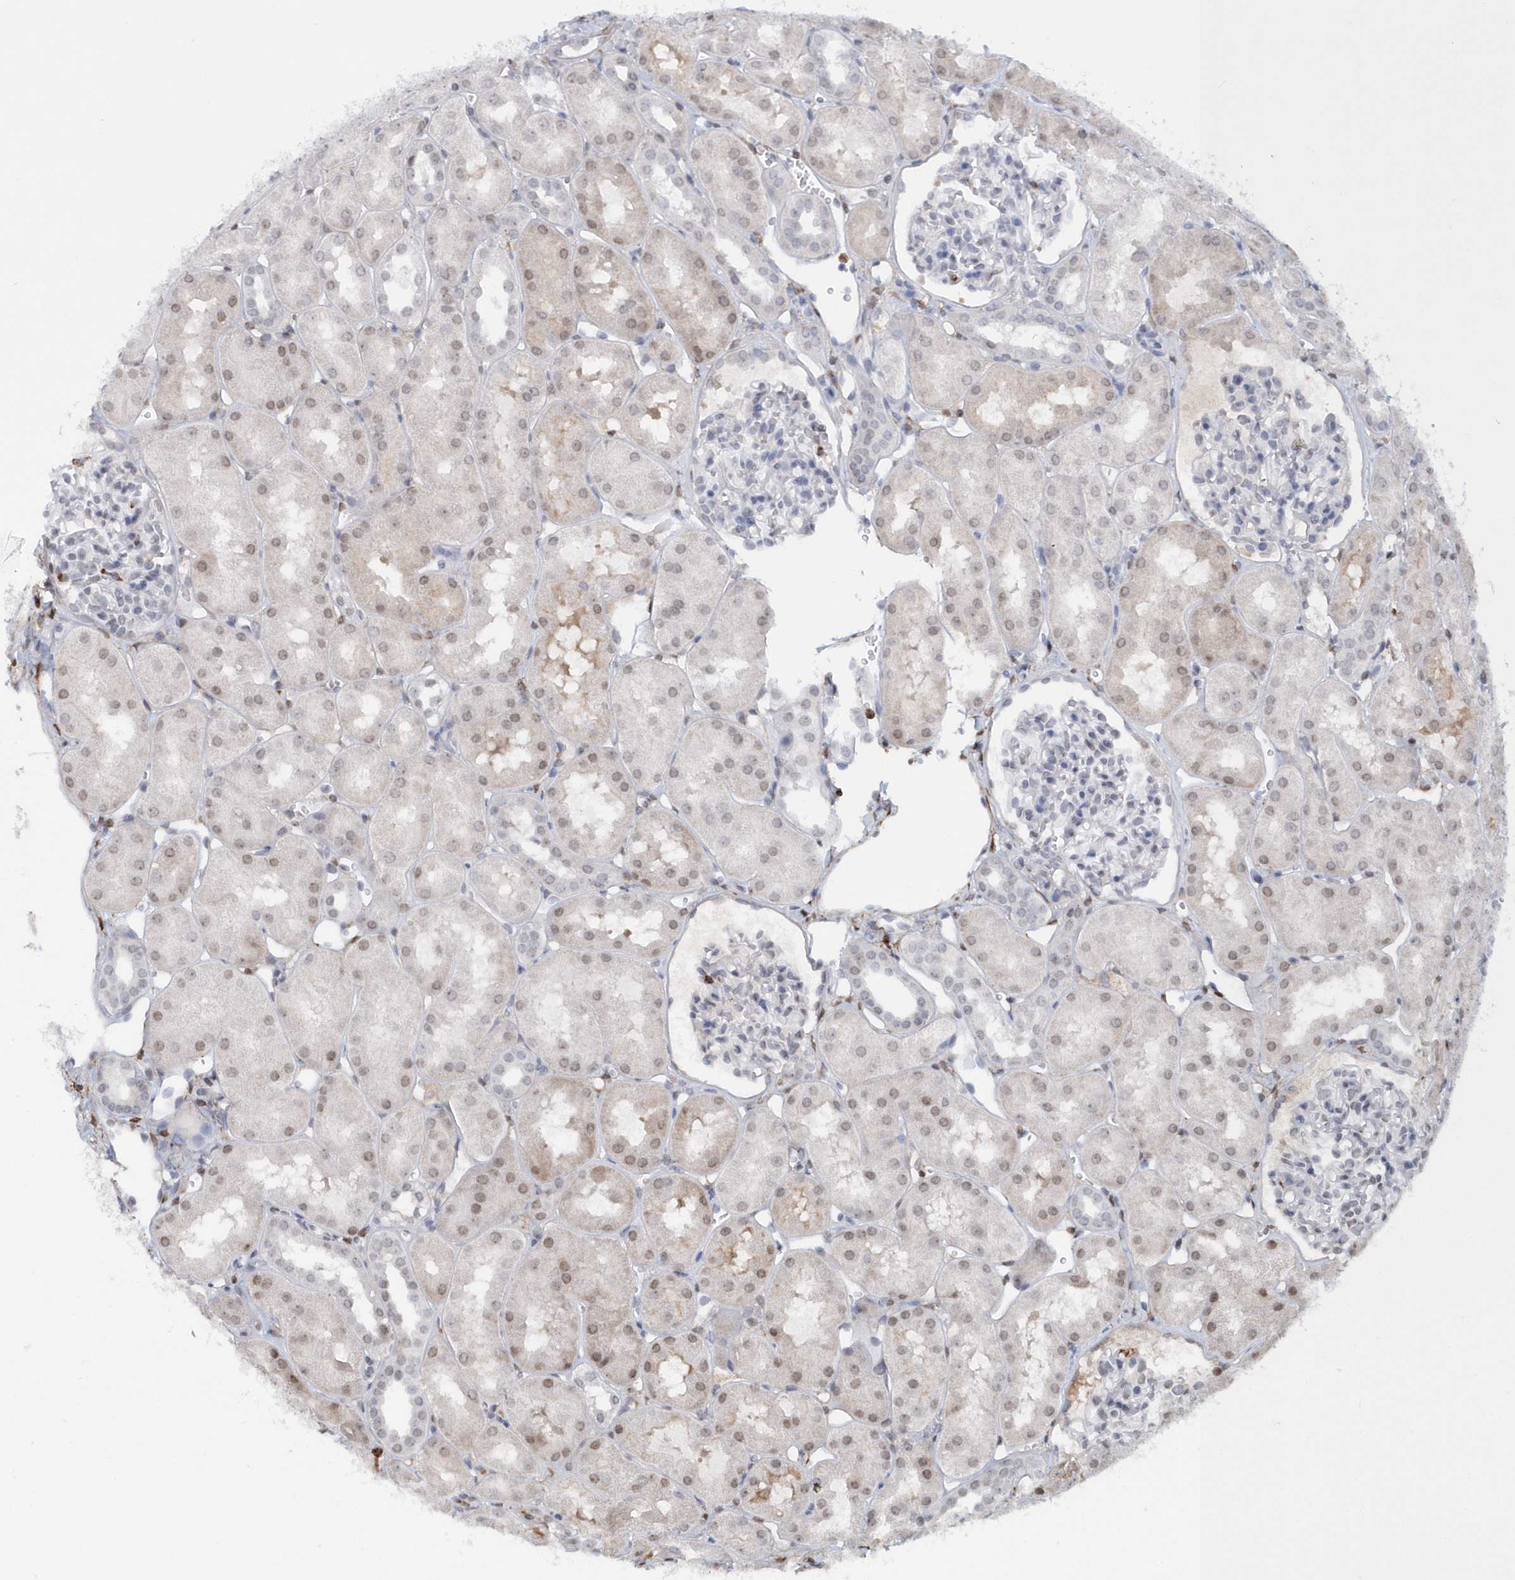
{"staining": {"intensity": "negative", "quantity": "none", "location": "none"}, "tissue": "kidney", "cell_type": "Cells in glomeruli", "image_type": "normal", "snomed": [{"axis": "morphology", "description": "Normal tissue, NOS"}, {"axis": "topography", "description": "Kidney"}, {"axis": "topography", "description": "Urinary bladder"}], "caption": "Benign kidney was stained to show a protein in brown. There is no significant staining in cells in glomeruli. The staining was performed using DAB to visualize the protein expression in brown, while the nuclei were stained in blue with hematoxylin (Magnification: 20x).", "gene": "ASCL4", "patient": {"sex": "male", "age": 16}}